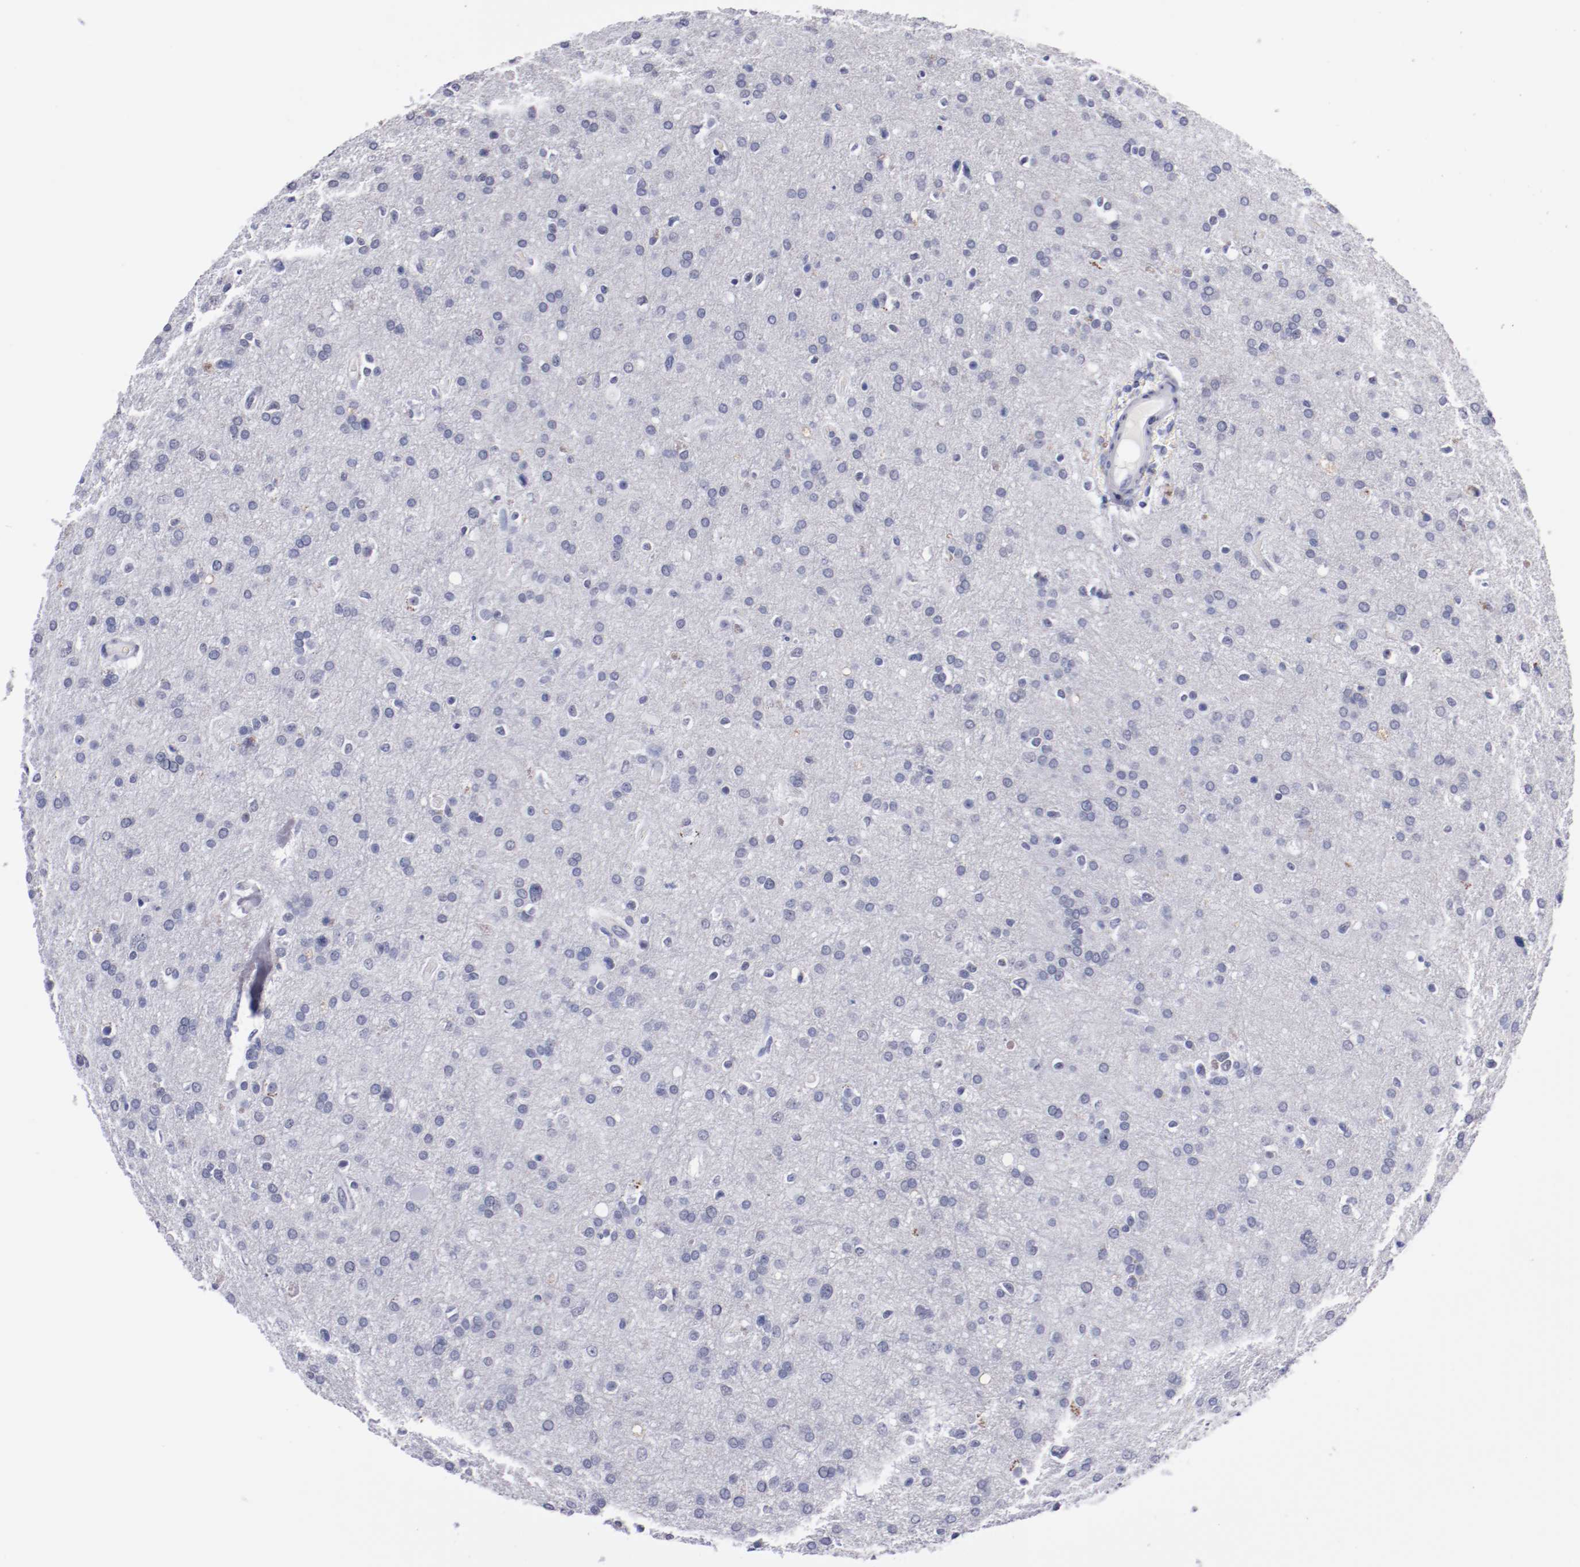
{"staining": {"intensity": "negative", "quantity": "none", "location": "none"}, "tissue": "glioma", "cell_type": "Tumor cells", "image_type": "cancer", "snomed": [{"axis": "morphology", "description": "Glioma, malignant, High grade"}, {"axis": "topography", "description": "Brain"}], "caption": "Photomicrograph shows no significant protein expression in tumor cells of malignant high-grade glioma.", "gene": "HNF1B", "patient": {"sex": "male", "age": 33}}